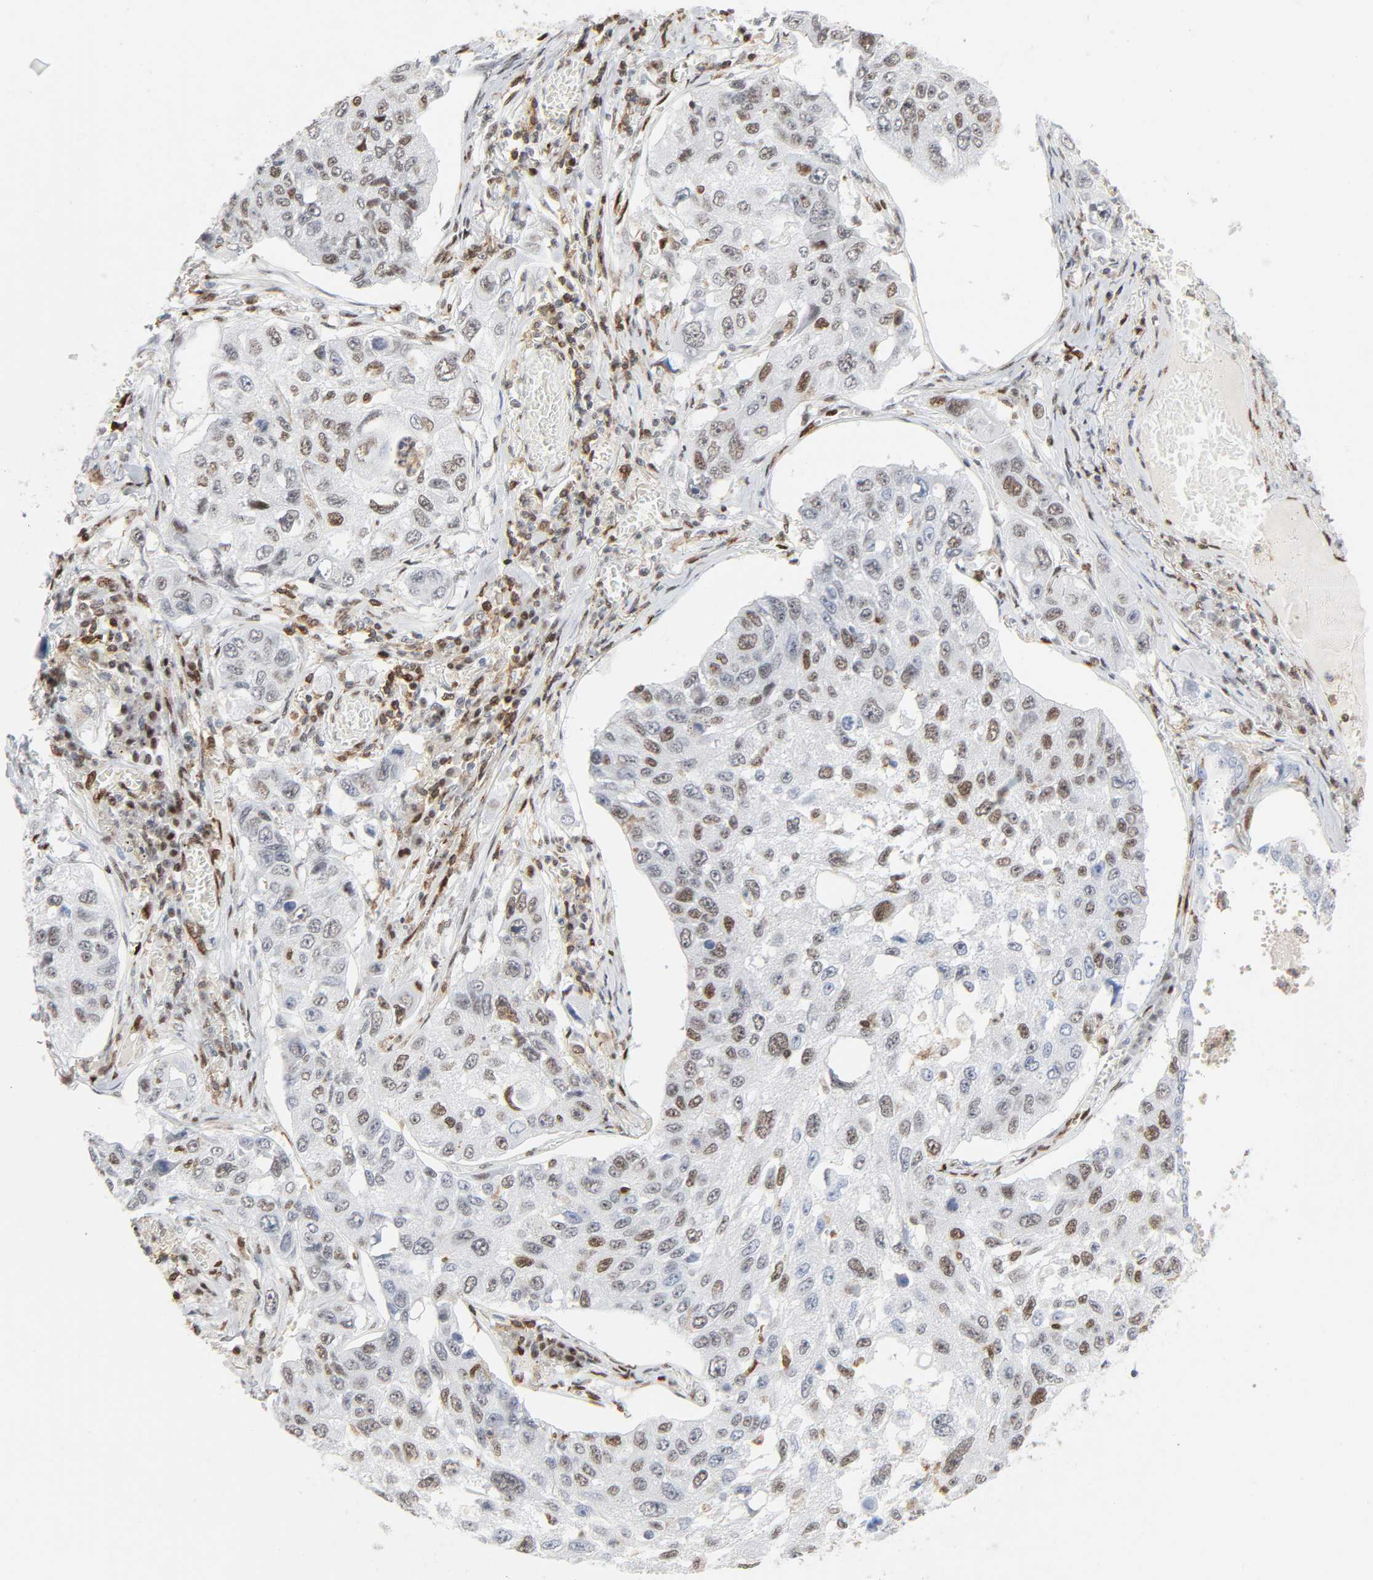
{"staining": {"intensity": "moderate", "quantity": "25%-75%", "location": "nuclear"}, "tissue": "lung cancer", "cell_type": "Tumor cells", "image_type": "cancer", "snomed": [{"axis": "morphology", "description": "Squamous cell carcinoma, NOS"}, {"axis": "topography", "description": "Lung"}], "caption": "Brown immunohistochemical staining in lung cancer reveals moderate nuclear expression in about 25%-75% of tumor cells.", "gene": "WAS", "patient": {"sex": "male", "age": 71}}